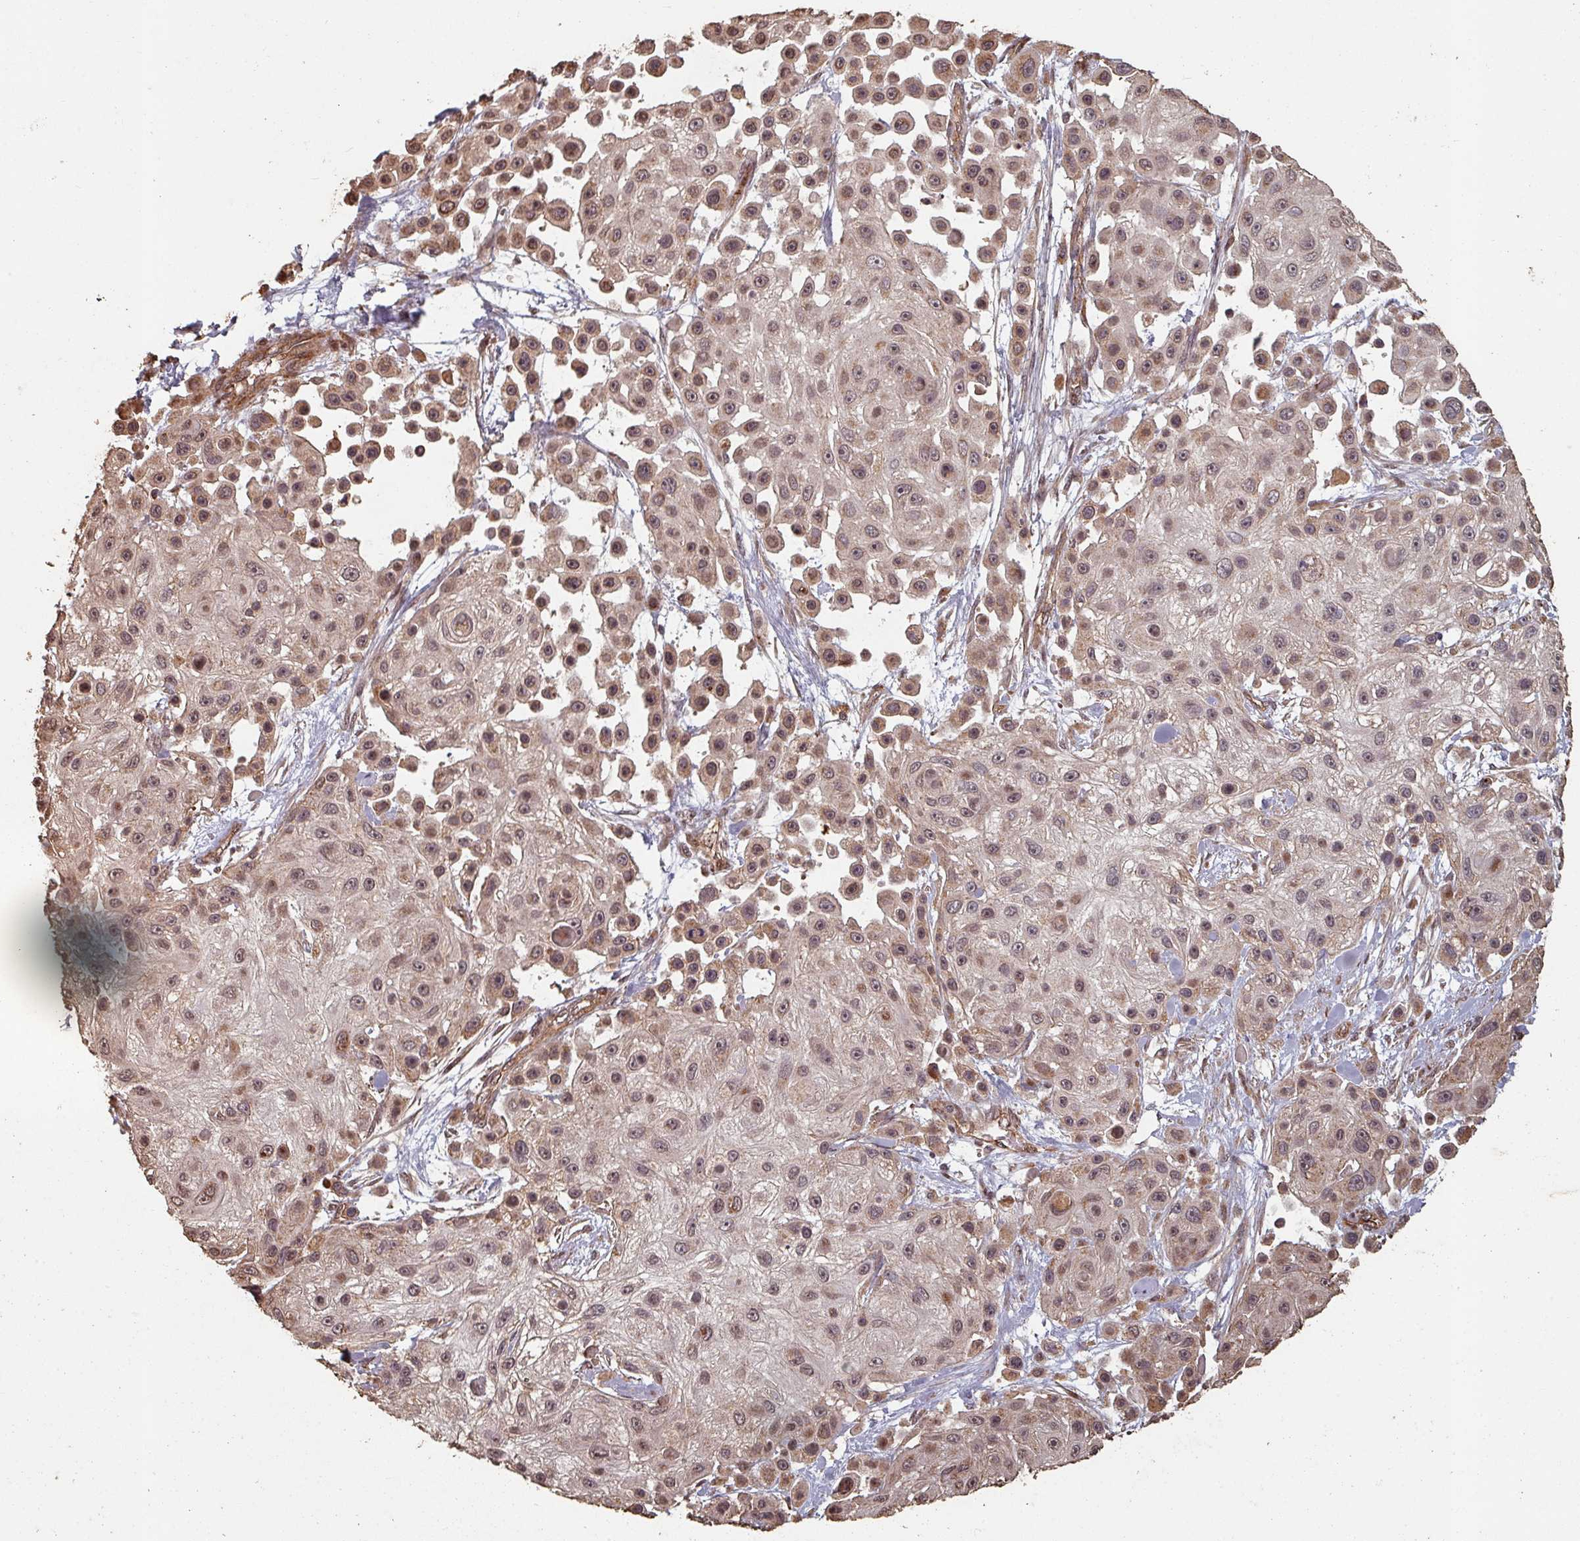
{"staining": {"intensity": "moderate", "quantity": ">75%", "location": "cytoplasmic/membranous,nuclear"}, "tissue": "skin cancer", "cell_type": "Tumor cells", "image_type": "cancer", "snomed": [{"axis": "morphology", "description": "Squamous cell carcinoma, NOS"}, {"axis": "topography", "description": "Skin"}], "caption": "Immunohistochemical staining of skin cancer (squamous cell carcinoma) shows medium levels of moderate cytoplasmic/membranous and nuclear positivity in approximately >75% of tumor cells.", "gene": "EID1", "patient": {"sex": "male", "age": 67}}